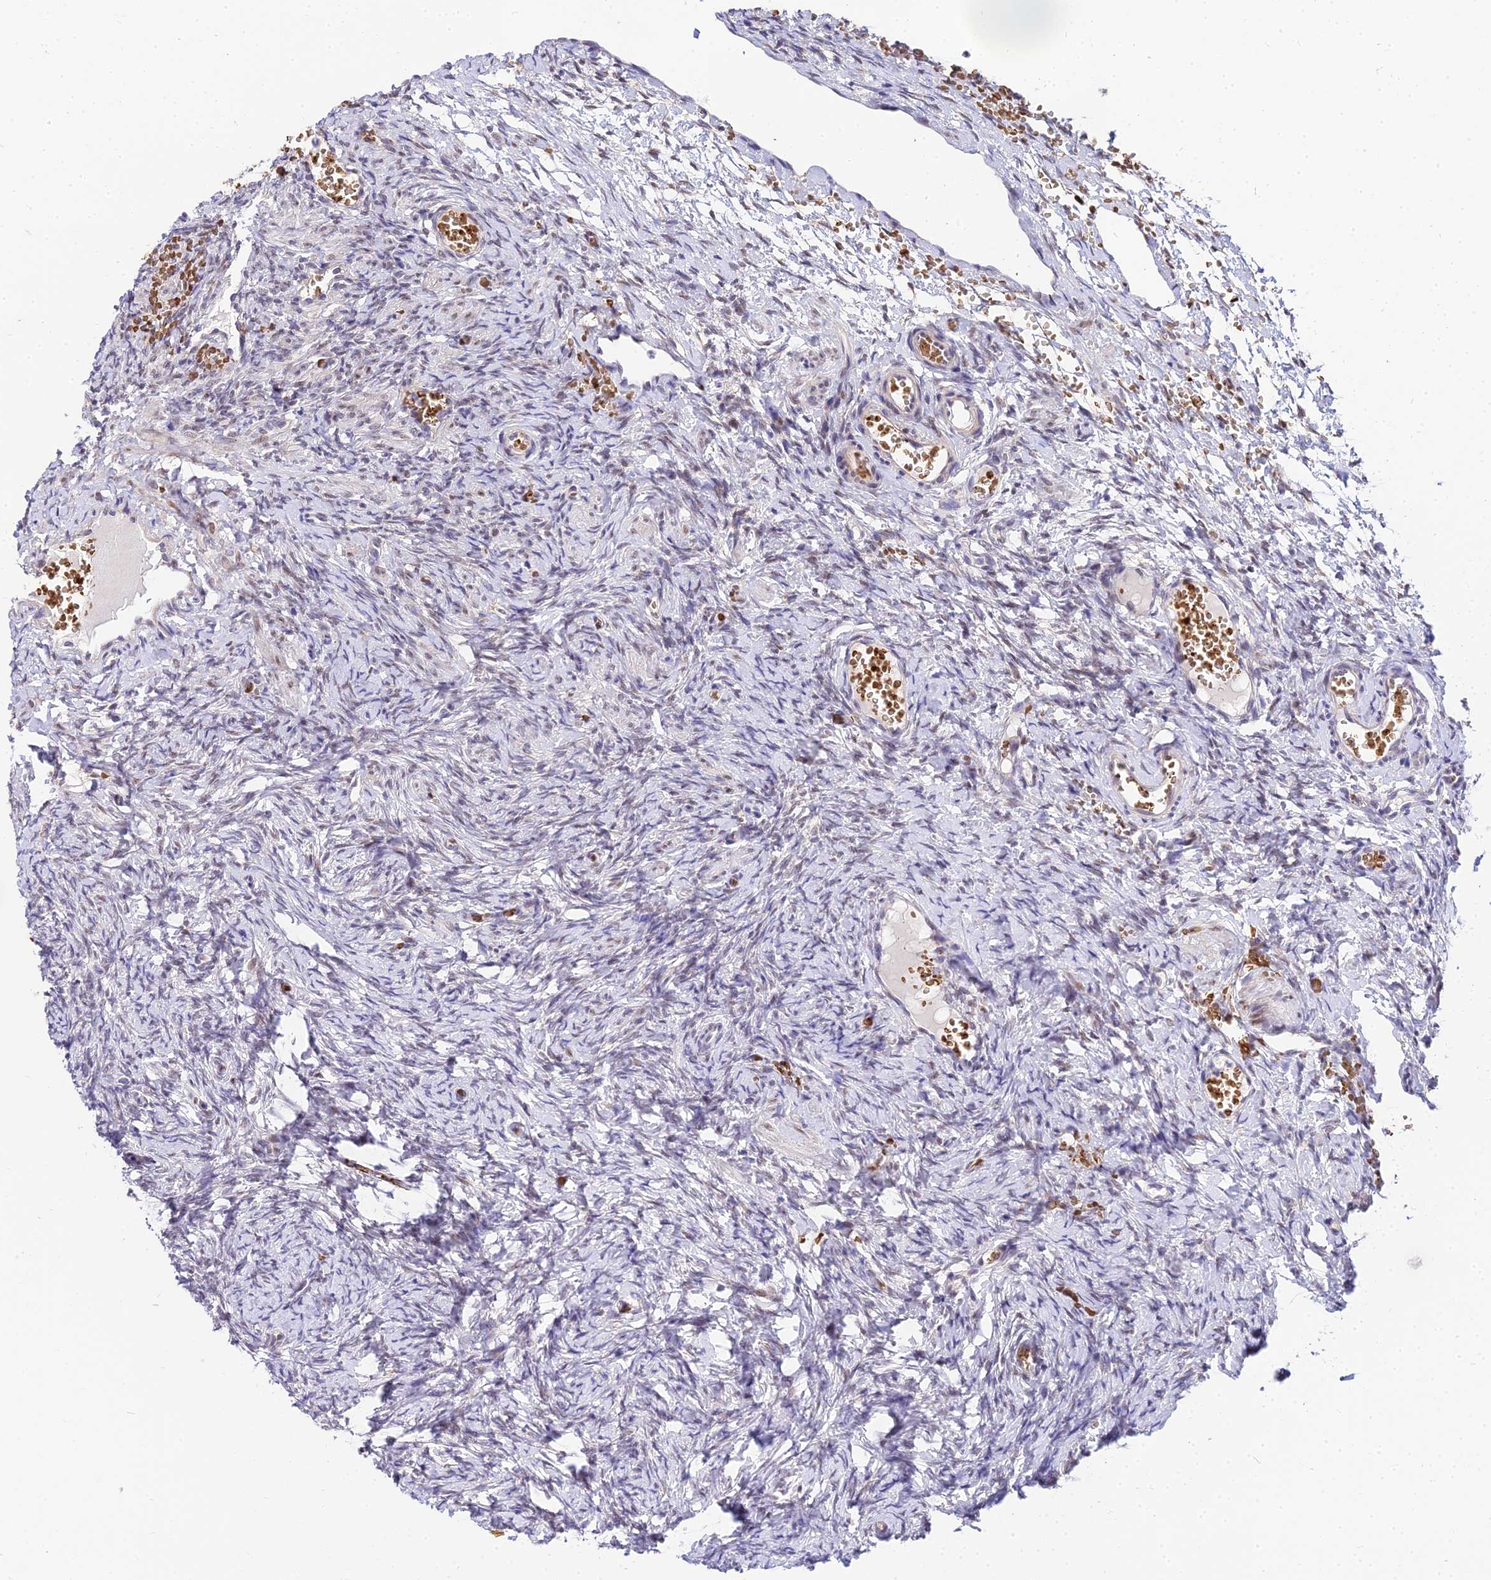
{"staining": {"intensity": "moderate", "quantity": "<25%", "location": "nuclear"}, "tissue": "ovary", "cell_type": "Follicle cells", "image_type": "normal", "snomed": [{"axis": "morphology", "description": "Adenocarcinoma, NOS"}, {"axis": "topography", "description": "Endometrium"}], "caption": "DAB immunohistochemical staining of benign human ovary exhibits moderate nuclear protein staining in about <25% of follicle cells. (DAB = brown stain, brightfield microscopy at high magnification).", "gene": "BCL9", "patient": {"sex": "female", "age": 32}}